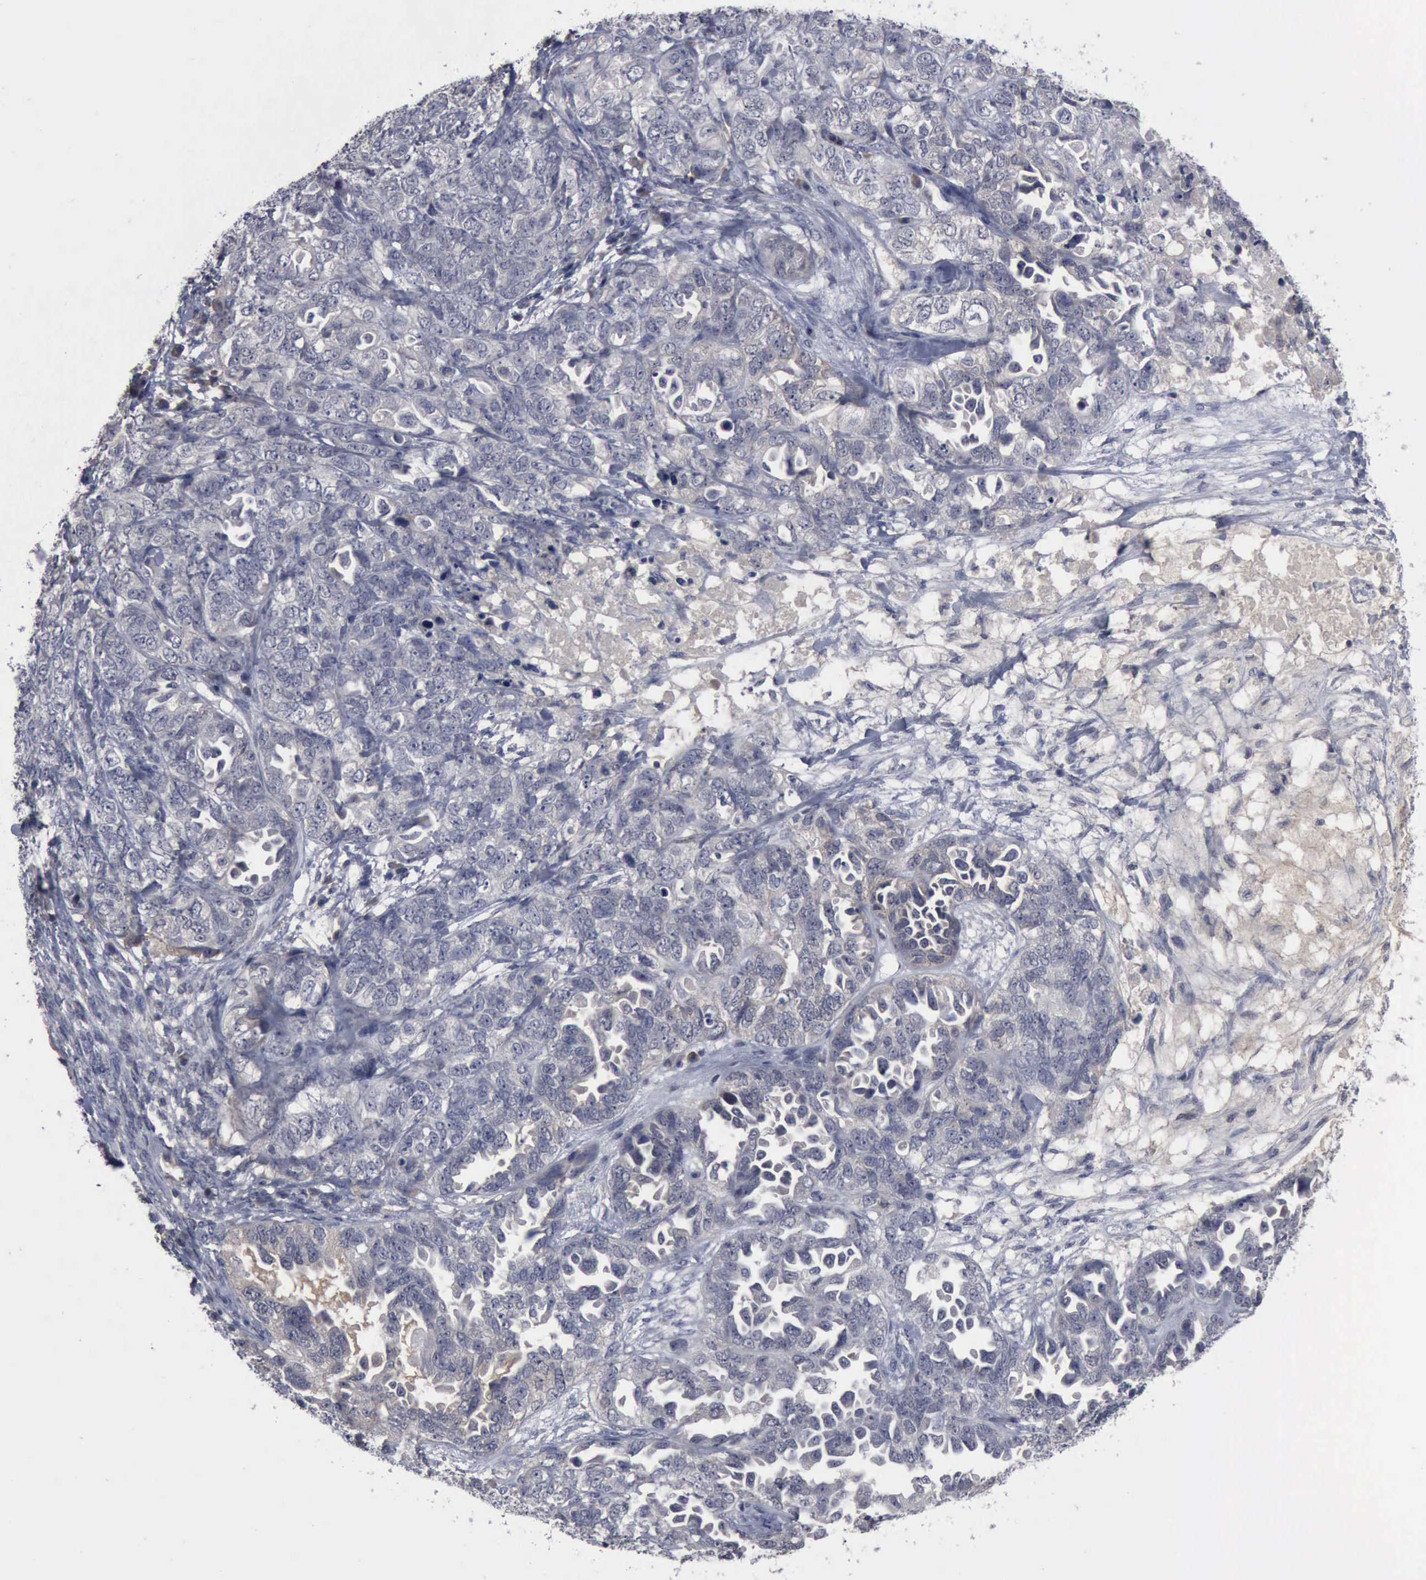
{"staining": {"intensity": "negative", "quantity": "none", "location": "none"}, "tissue": "ovarian cancer", "cell_type": "Tumor cells", "image_type": "cancer", "snomed": [{"axis": "morphology", "description": "Cystadenocarcinoma, serous, NOS"}, {"axis": "topography", "description": "Ovary"}], "caption": "Tumor cells show no significant expression in serous cystadenocarcinoma (ovarian). (Brightfield microscopy of DAB (3,3'-diaminobenzidine) immunohistochemistry (IHC) at high magnification).", "gene": "MYO18B", "patient": {"sex": "female", "age": 82}}